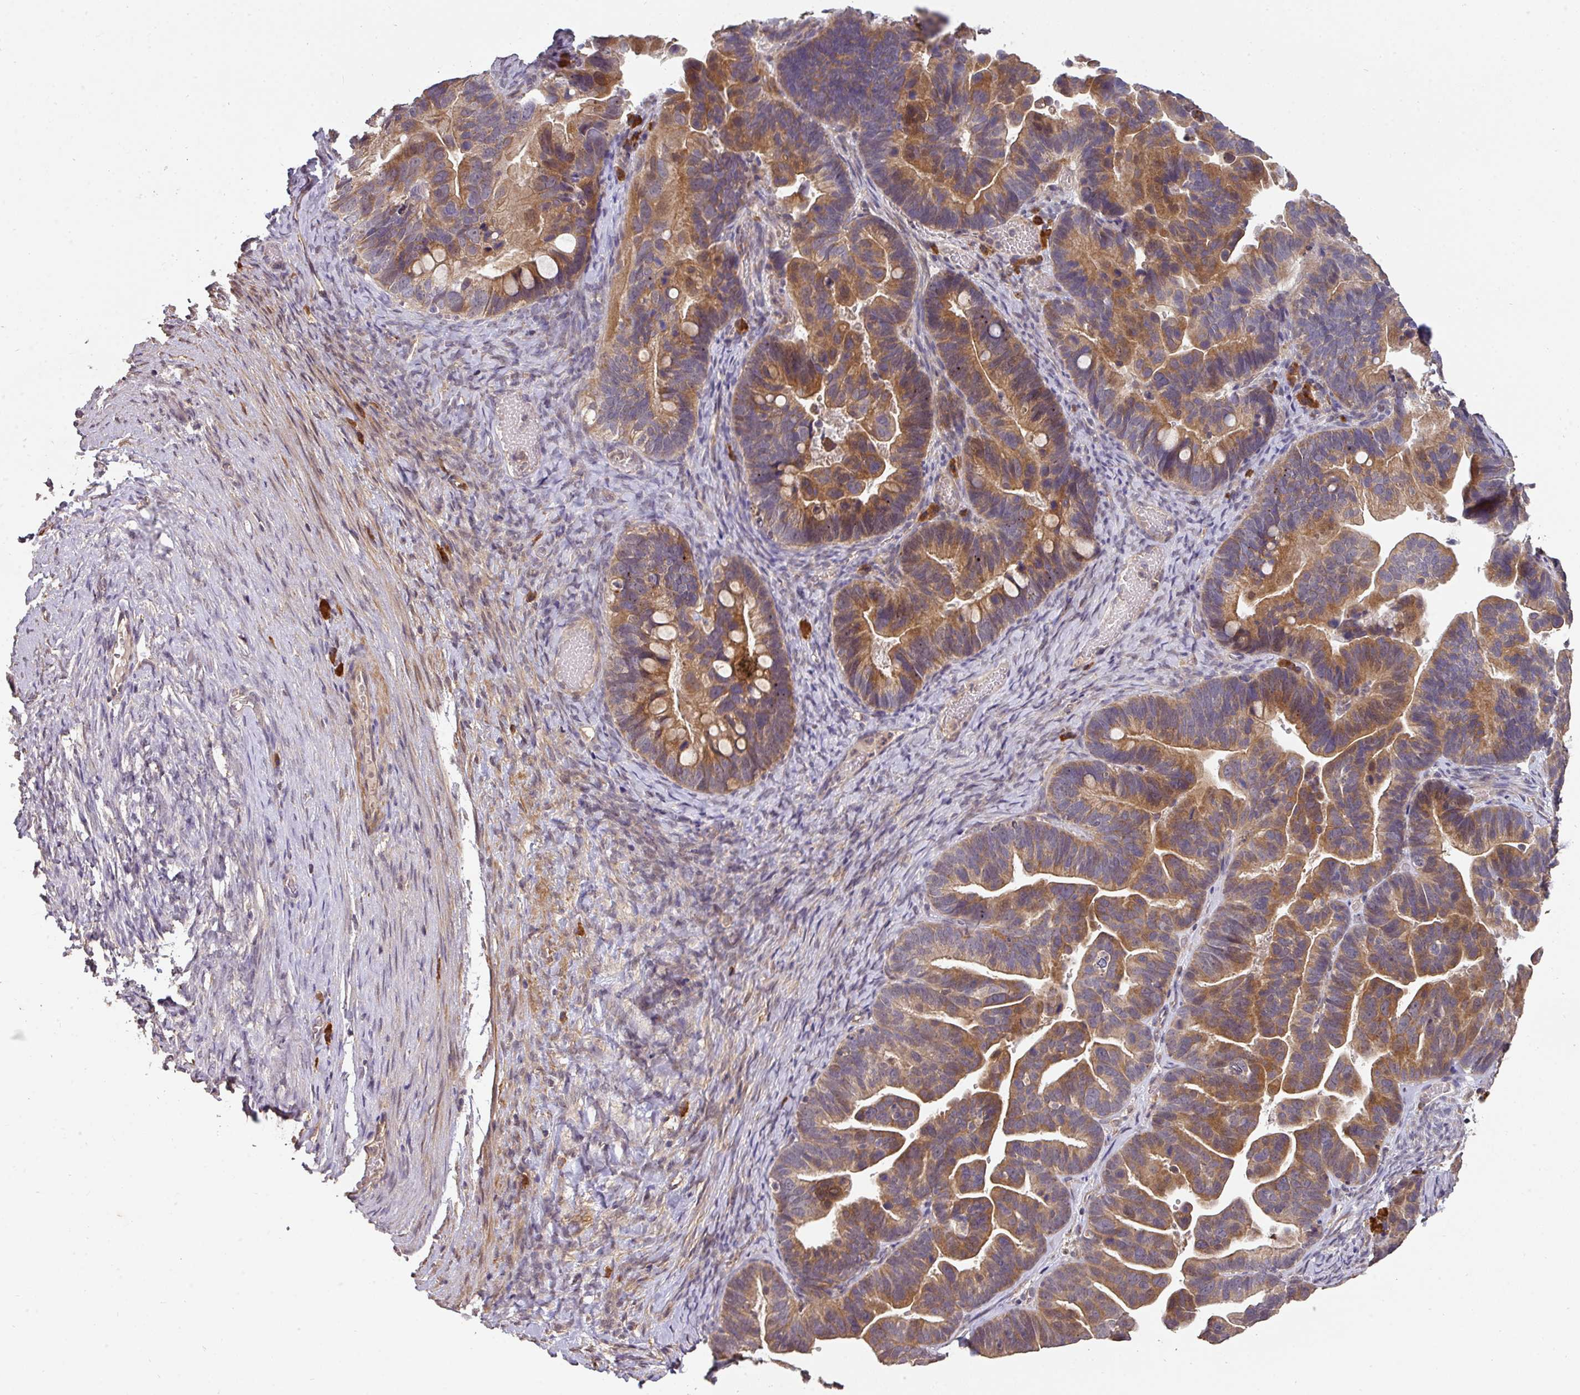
{"staining": {"intensity": "moderate", "quantity": ">75%", "location": "cytoplasmic/membranous"}, "tissue": "ovarian cancer", "cell_type": "Tumor cells", "image_type": "cancer", "snomed": [{"axis": "morphology", "description": "Cystadenocarcinoma, serous, NOS"}, {"axis": "topography", "description": "Ovary"}], "caption": "Ovarian cancer (serous cystadenocarcinoma) stained with a protein marker reveals moderate staining in tumor cells.", "gene": "ACVR2B", "patient": {"sex": "female", "age": 56}}